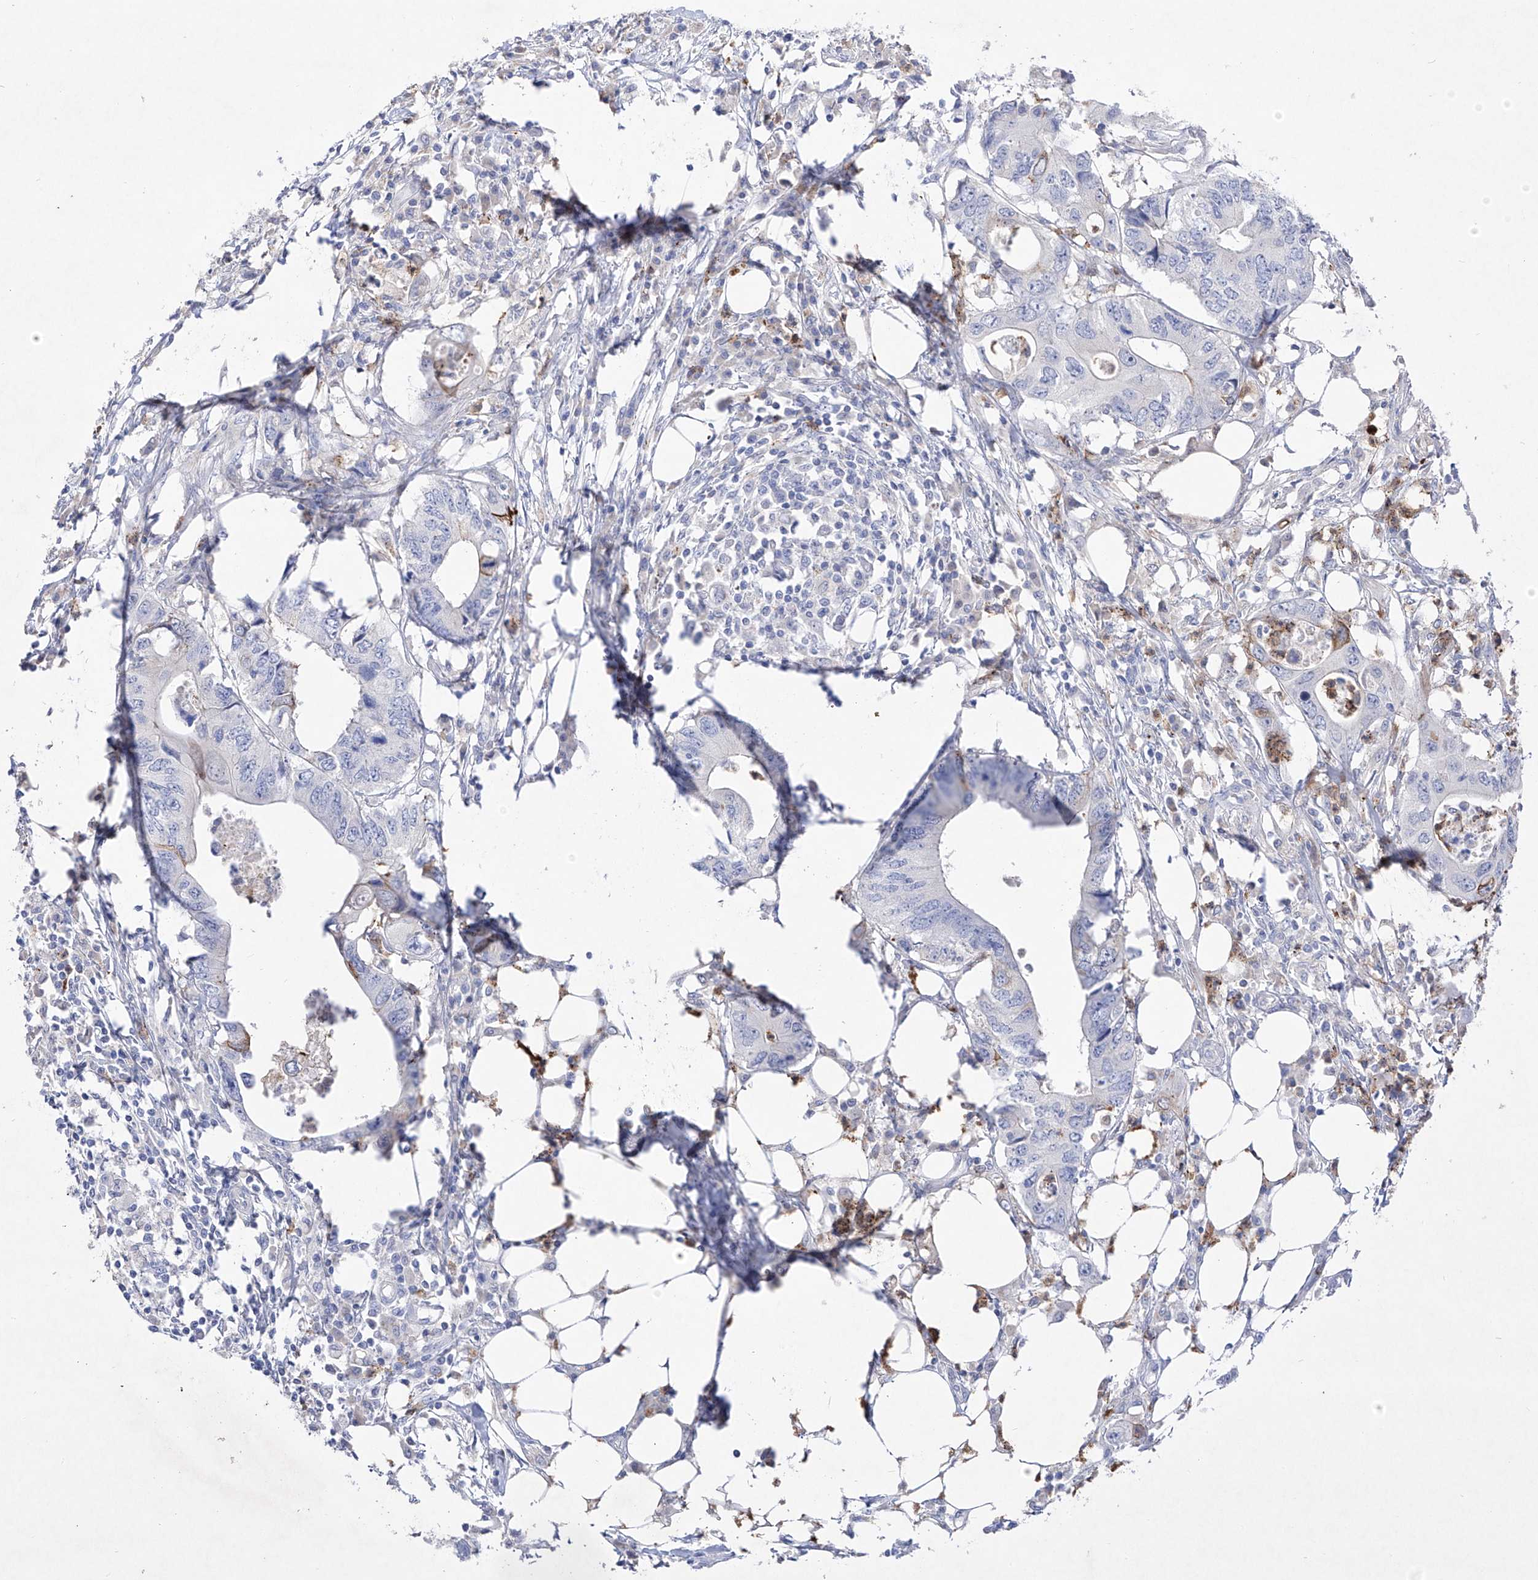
{"staining": {"intensity": "negative", "quantity": "none", "location": "none"}, "tissue": "colorectal cancer", "cell_type": "Tumor cells", "image_type": "cancer", "snomed": [{"axis": "morphology", "description": "Adenocarcinoma, NOS"}, {"axis": "topography", "description": "Colon"}], "caption": "Tumor cells are negative for protein expression in human colorectal cancer. The staining was performed using DAB to visualize the protein expression in brown, while the nuclei were stained in blue with hematoxylin (Magnification: 20x).", "gene": "TM7SF2", "patient": {"sex": "male", "age": 71}}